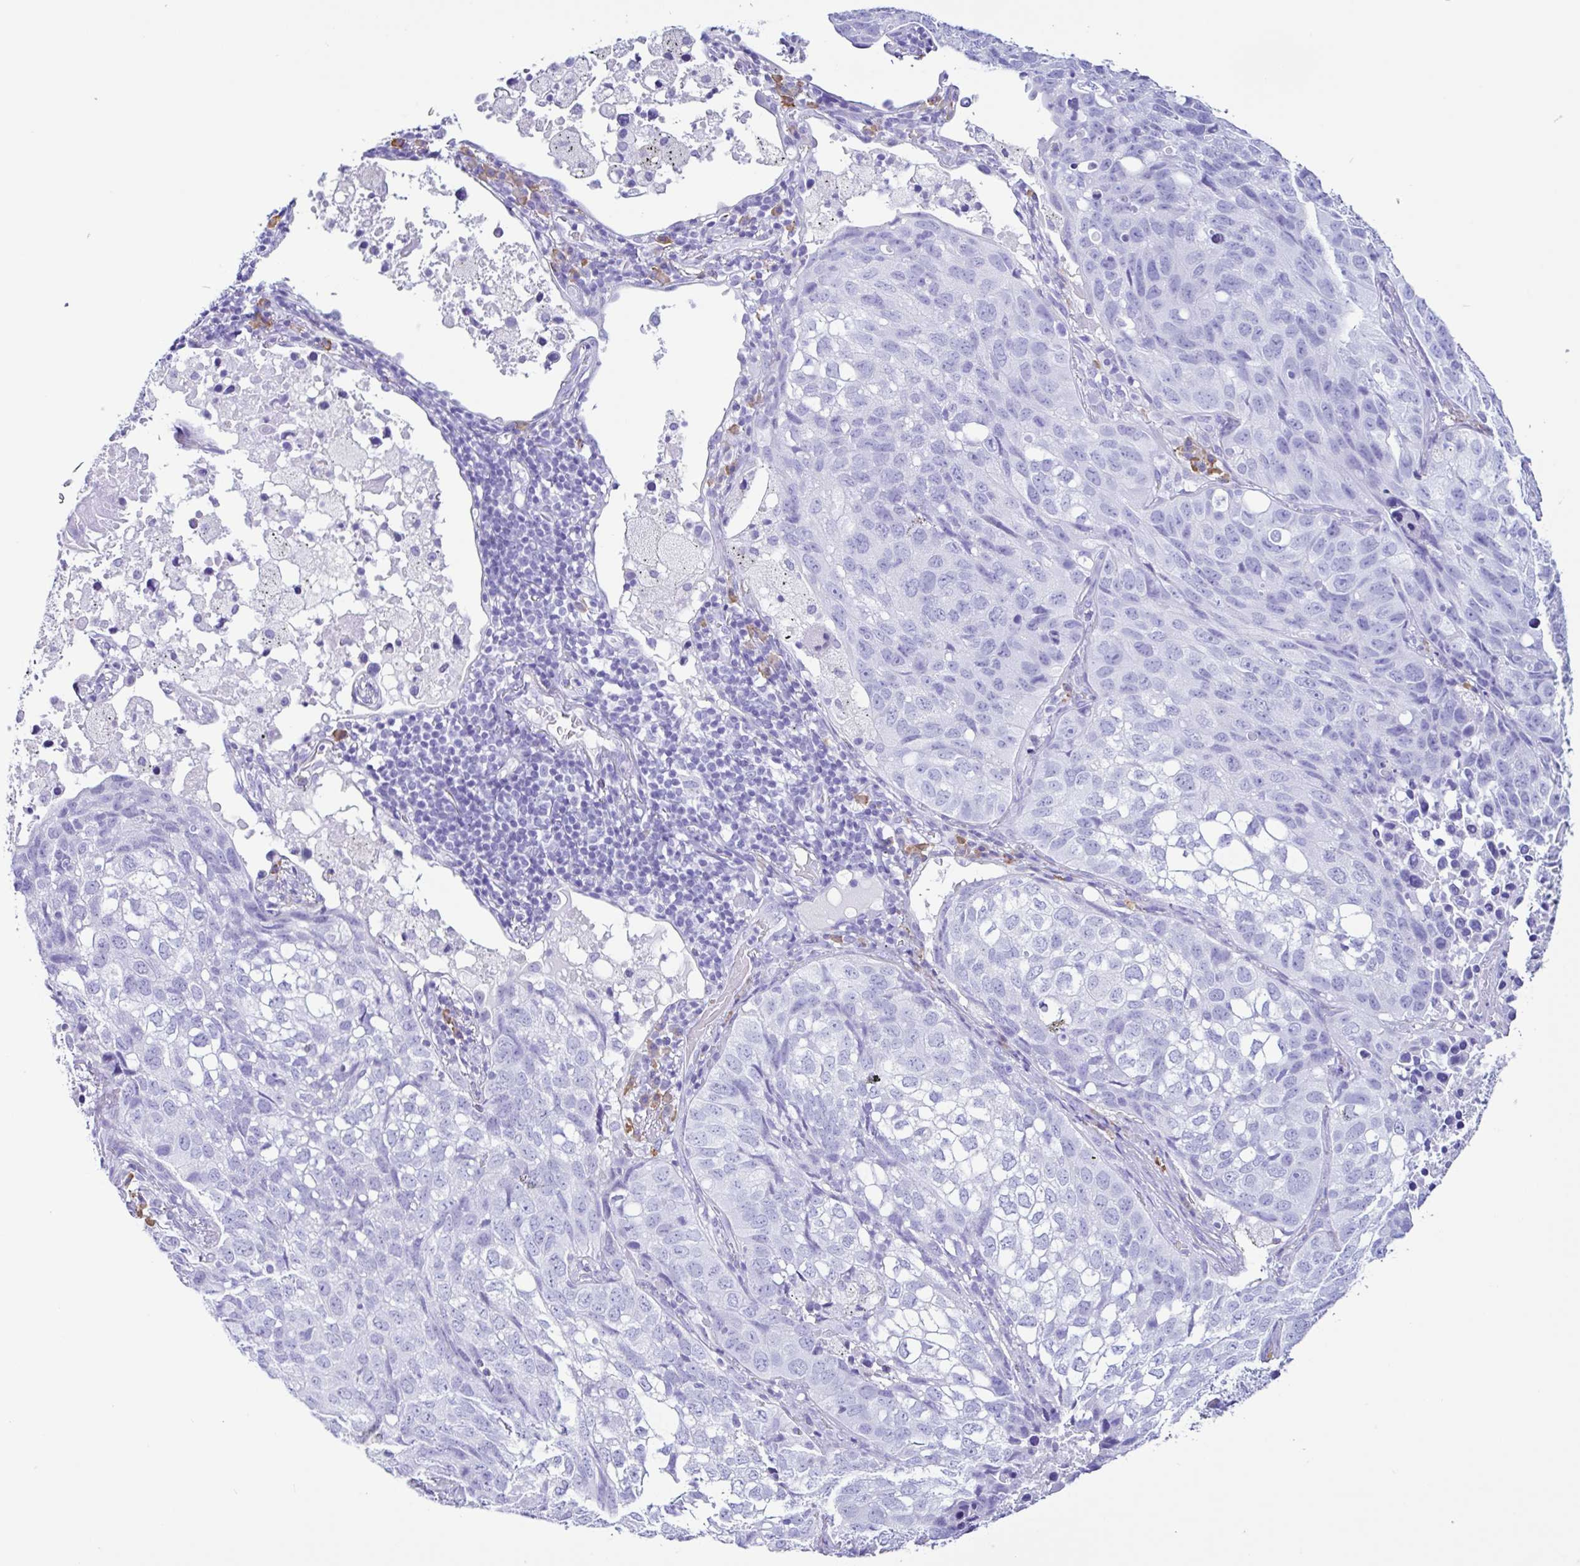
{"staining": {"intensity": "negative", "quantity": "none", "location": "none"}, "tissue": "lung cancer", "cell_type": "Tumor cells", "image_type": "cancer", "snomed": [{"axis": "morphology", "description": "Squamous cell carcinoma, NOS"}, {"axis": "topography", "description": "Lung"}], "caption": "Image shows no significant protein staining in tumor cells of squamous cell carcinoma (lung). (DAB immunohistochemistry (IHC), high magnification).", "gene": "PIGF", "patient": {"sex": "male", "age": 60}}